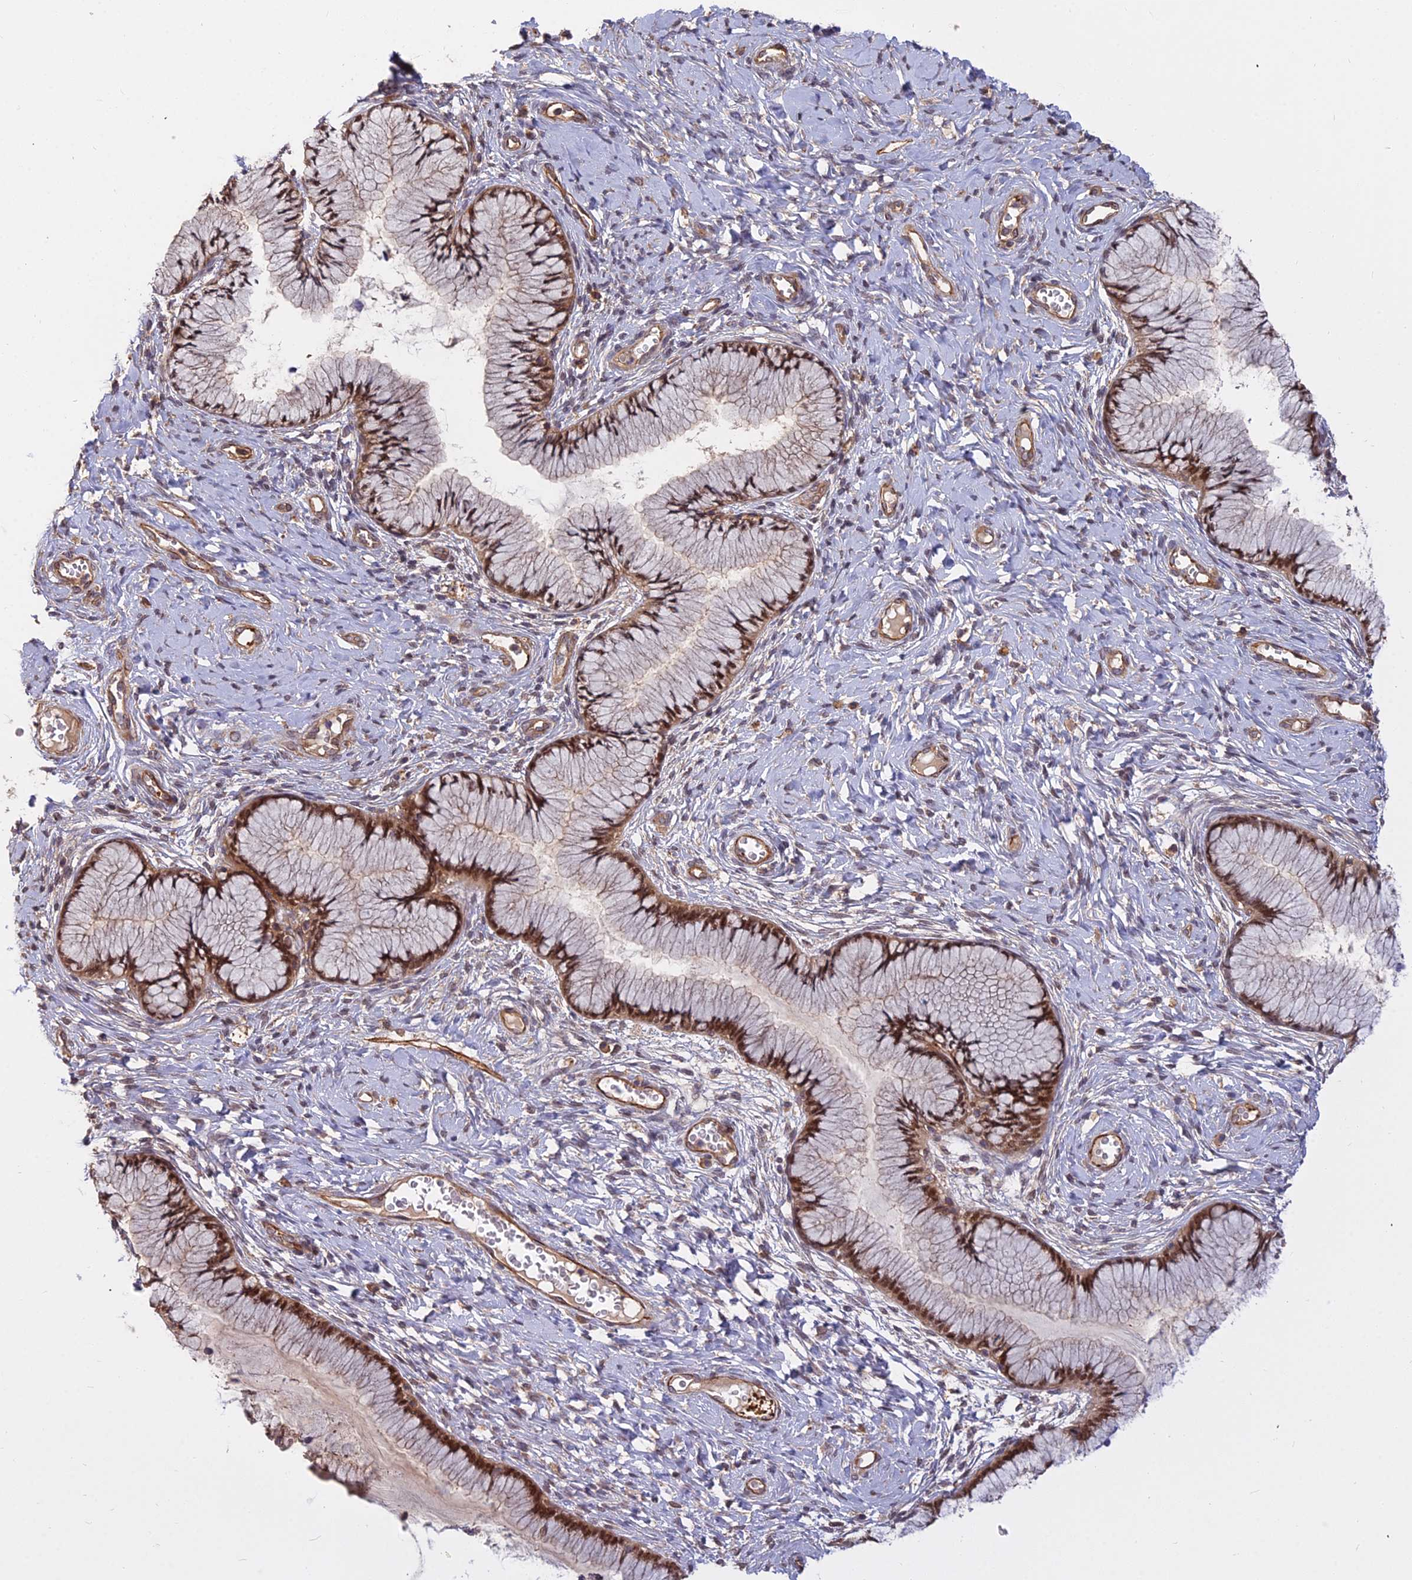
{"staining": {"intensity": "strong", "quantity": ">75%", "location": "nuclear"}, "tissue": "cervix", "cell_type": "Glandular cells", "image_type": "normal", "snomed": [{"axis": "morphology", "description": "Normal tissue, NOS"}, {"axis": "topography", "description": "Cervix"}], "caption": "The immunohistochemical stain shows strong nuclear expression in glandular cells of benign cervix. (DAB (3,3'-diaminobenzidine) IHC with brightfield microscopy, high magnification).", "gene": "TCEA3", "patient": {"sex": "female", "age": 42}}